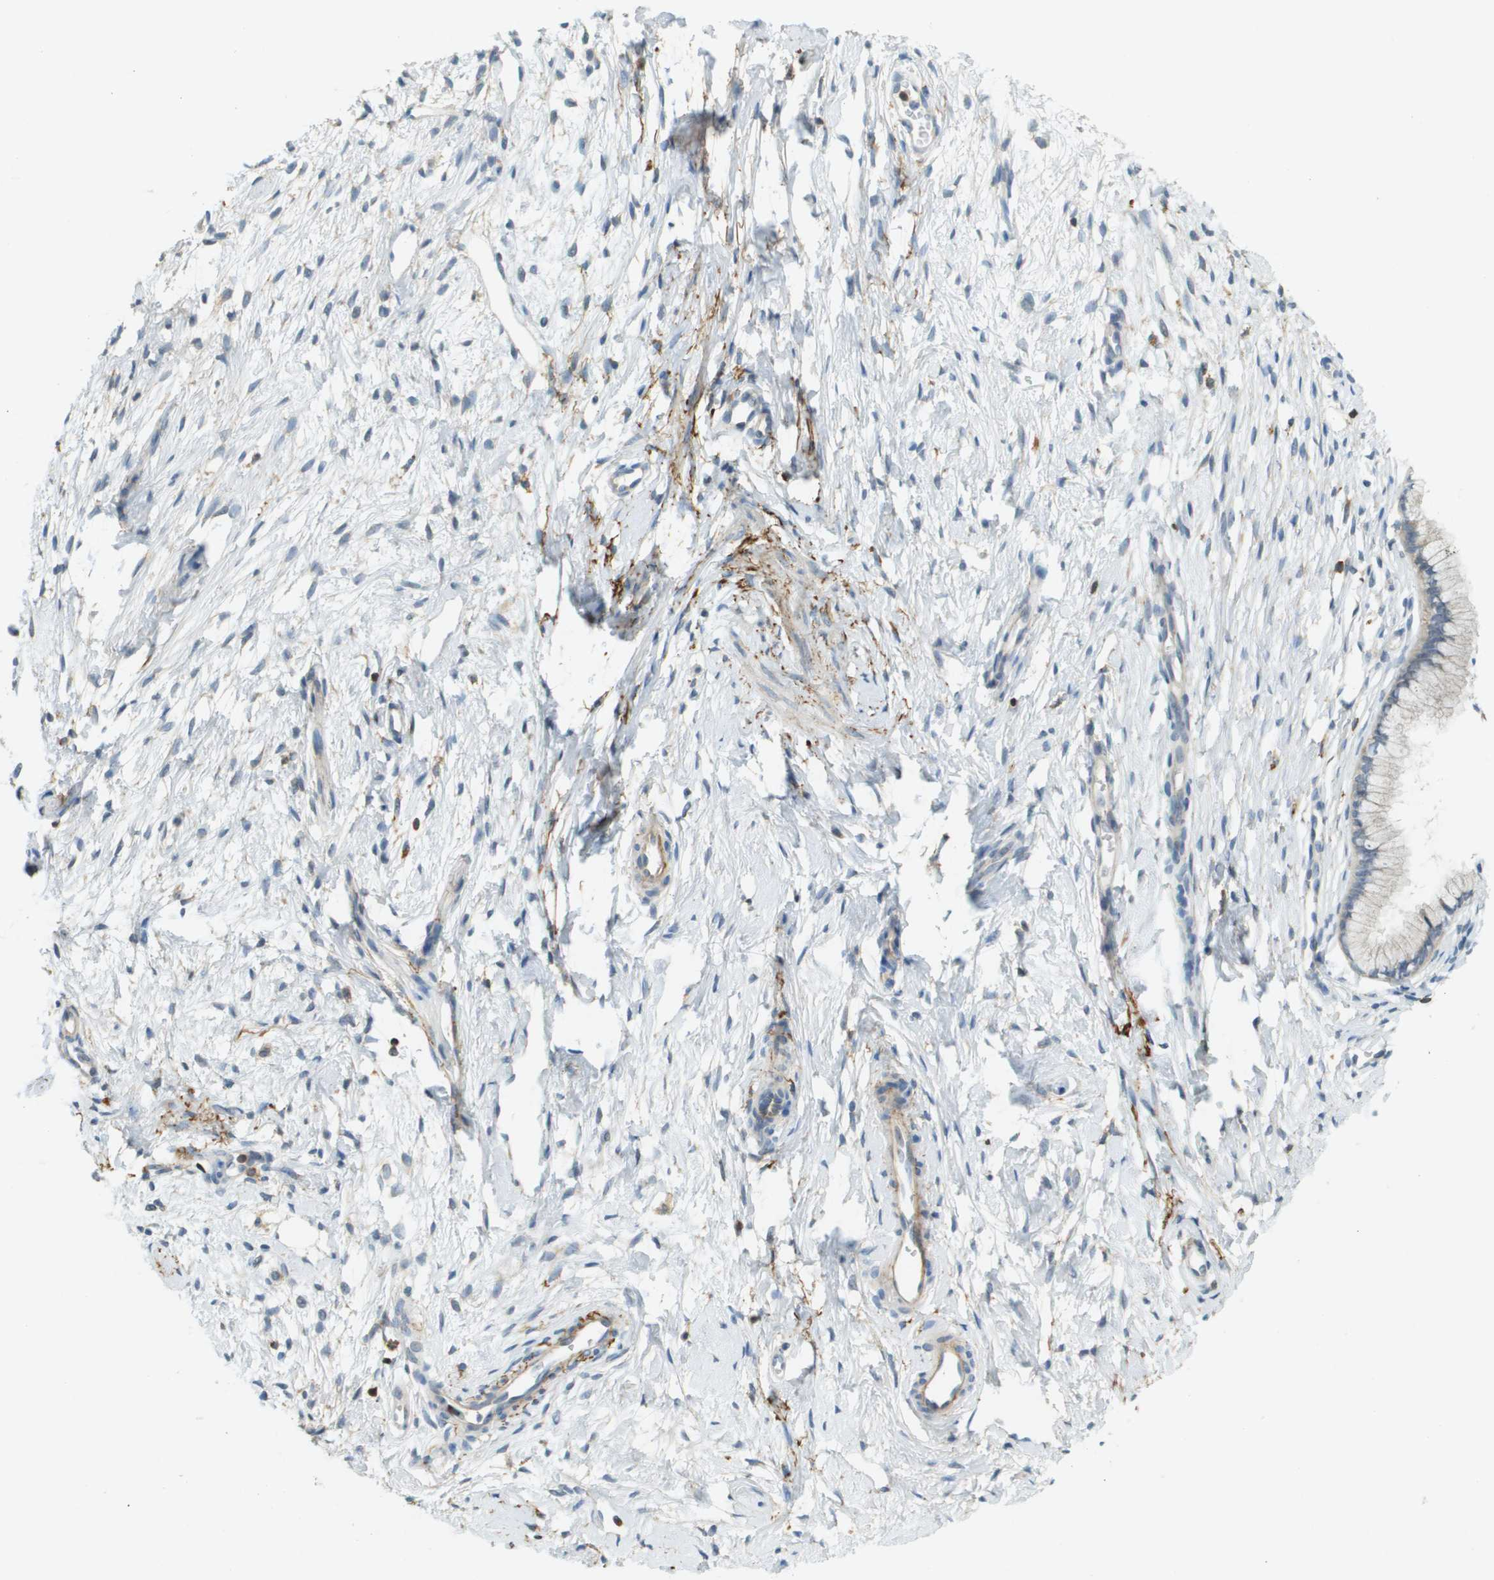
{"staining": {"intensity": "negative", "quantity": "none", "location": "none"}, "tissue": "cervix", "cell_type": "Glandular cells", "image_type": "normal", "snomed": [{"axis": "morphology", "description": "Normal tissue, NOS"}, {"axis": "topography", "description": "Cervix"}], "caption": "IHC image of unremarkable human cervix stained for a protein (brown), which reveals no expression in glandular cells.", "gene": "PLBD2", "patient": {"sex": "female", "age": 65}}